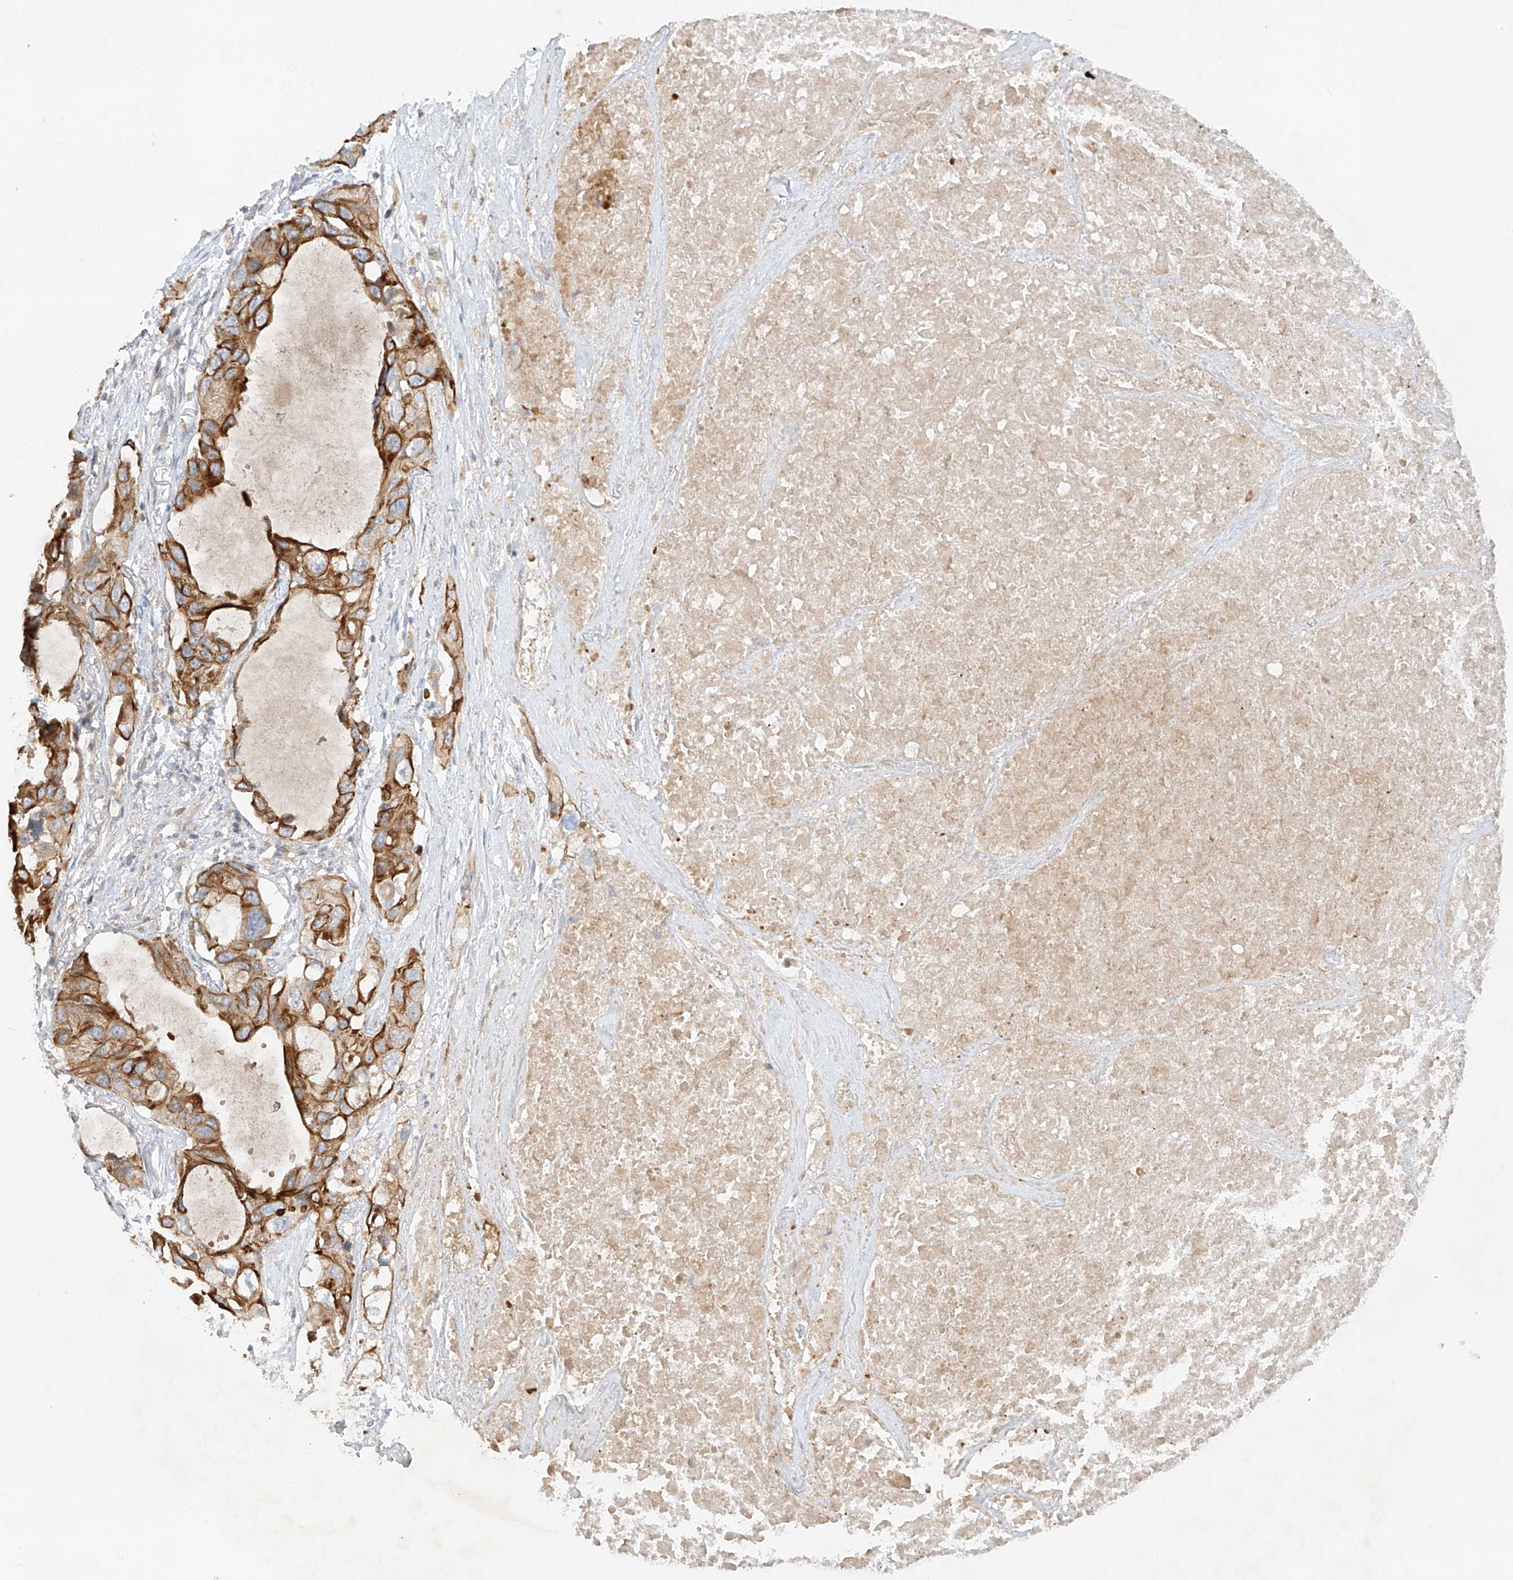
{"staining": {"intensity": "strong", "quantity": ">75%", "location": "cytoplasmic/membranous"}, "tissue": "lung cancer", "cell_type": "Tumor cells", "image_type": "cancer", "snomed": [{"axis": "morphology", "description": "Squamous cell carcinoma, NOS"}, {"axis": "topography", "description": "Lung"}], "caption": "A brown stain highlights strong cytoplasmic/membranous positivity of a protein in human squamous cell carcinoma (lung) tumor cells.", "gene": "KPNA7", "patient": {"sex": "female", "age": 73}}